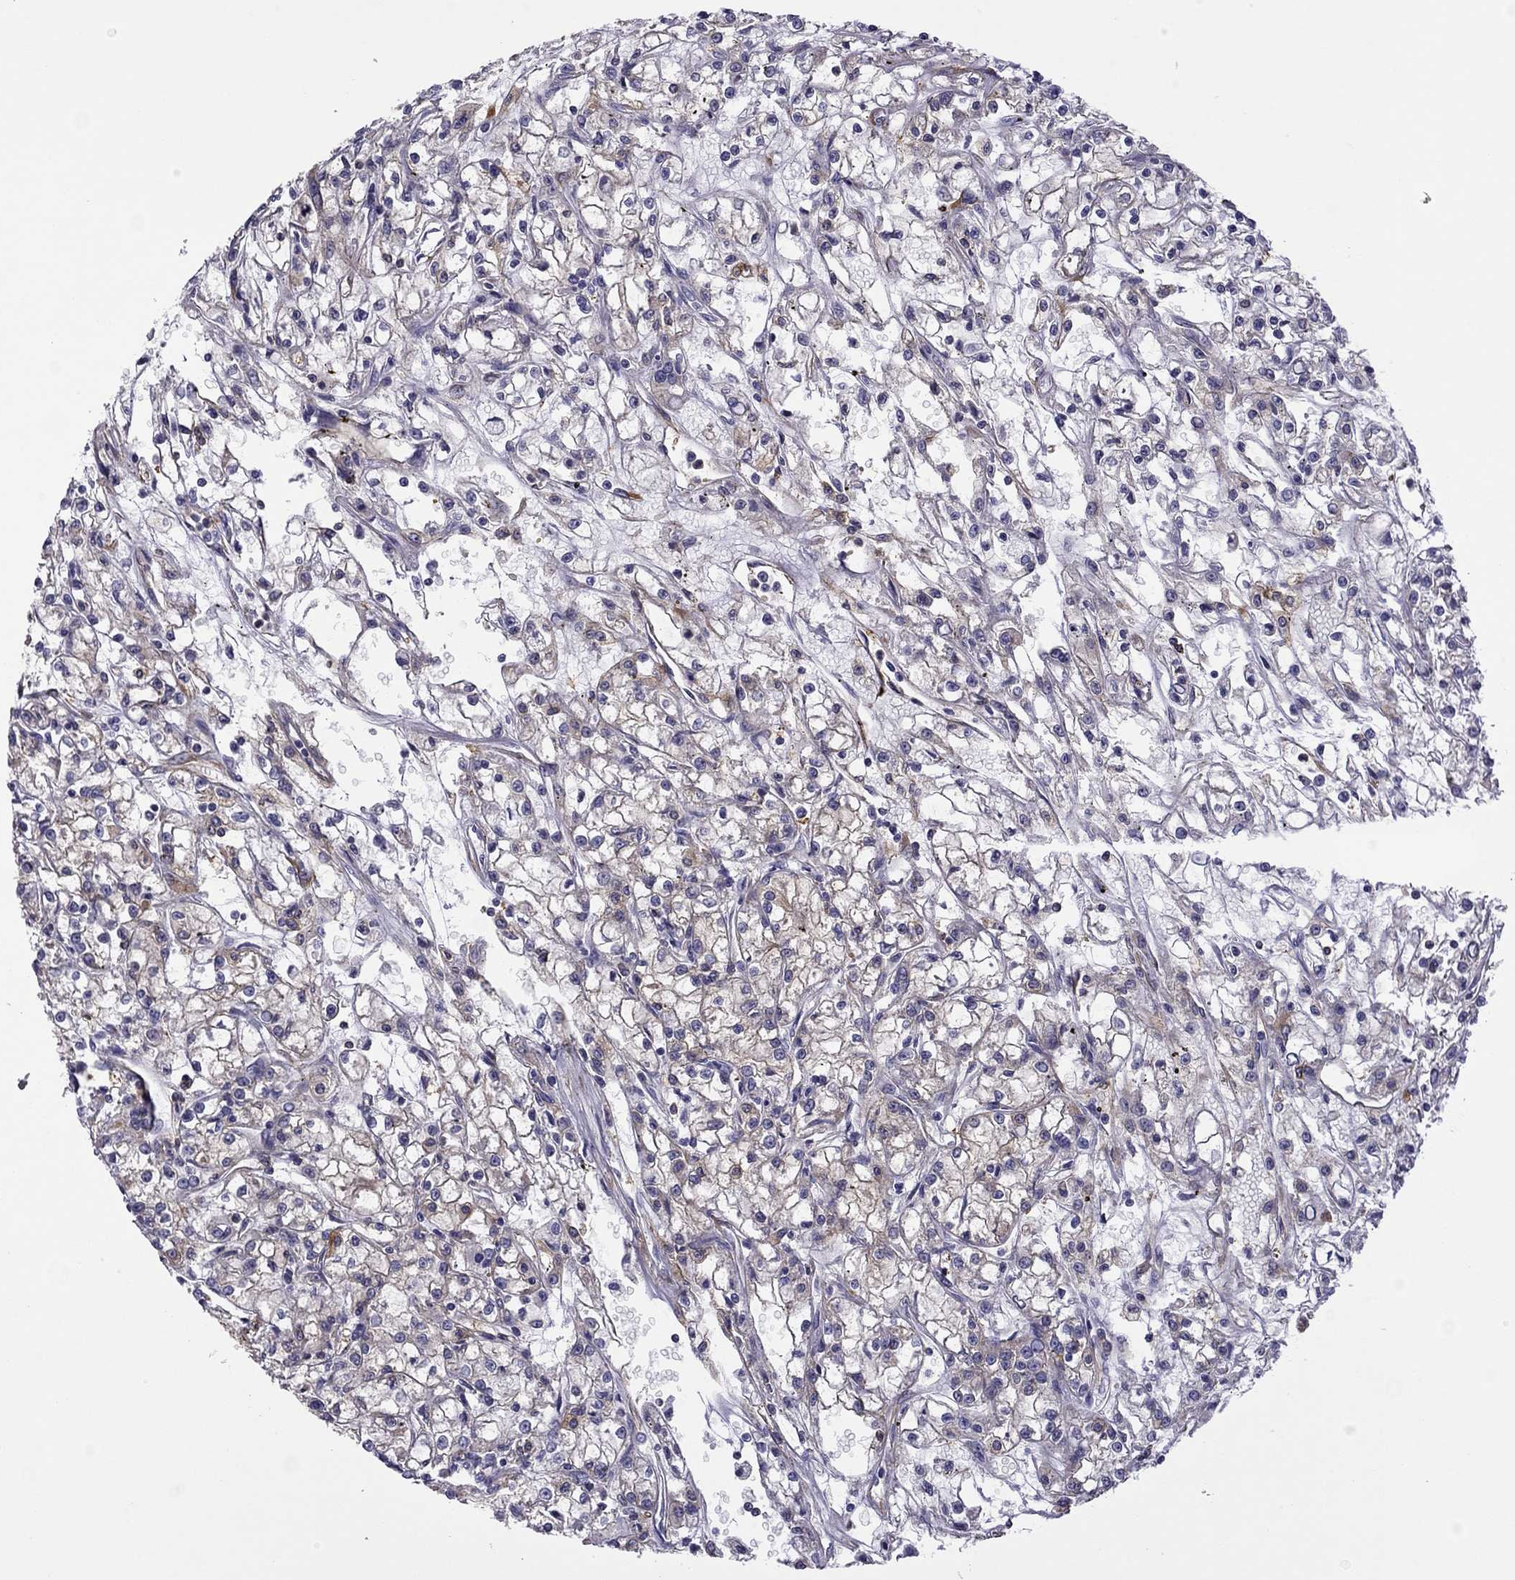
{"staining": {"intensity": "weak", "quantity": "25%-75%", "location": "cytoplasmic/membranous"}, "tissue": "renal cancer", "cell_type": "Tumor cells", "image_type": "cancer", "snomed": [{"axis": "morphology", "description": "Adenocarcinoma, NOS"}, {"axis": "topography", "description": "Kidney"}], "caption": "High-magnification brightfield microscopy of renal cancer (adenocarcinoma) stained with DAB (brown) and counterstained with hematoxylin (blue). tumor cells exhibit weak cytoplasmic/membranous positivity is seen in approximately25%-75% of cells.", "gene": "MAP4", "patient": {"sex": "female", "age": 59}}